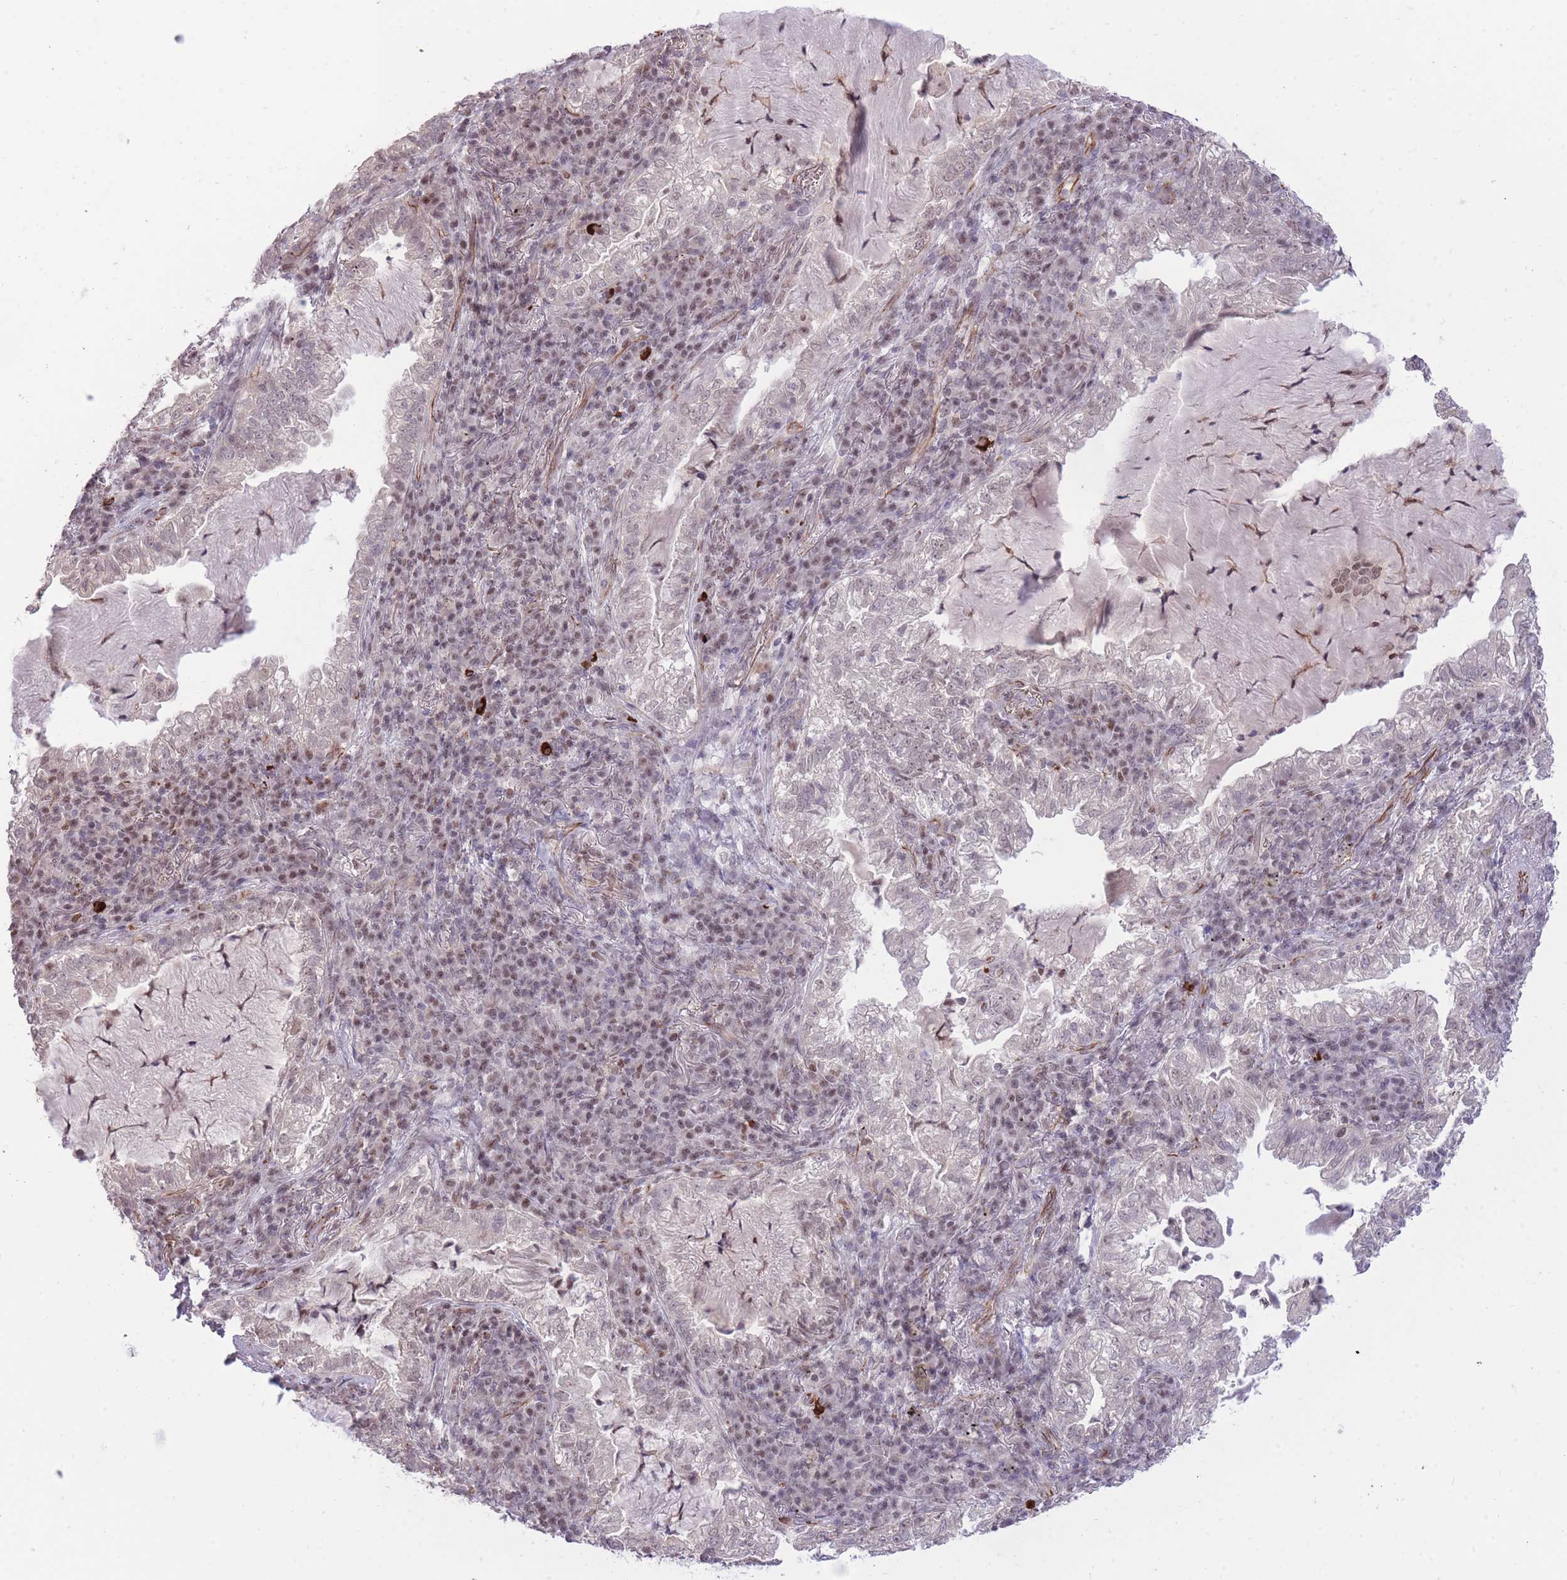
{"staining": {"intensity": "weak", "quantity": "<25%", "location": "nuclear"}, "tissue": "lung cancer", "cell_type": "Tumor cells", "image_type": "cancer", "snomed": [{"axis": "morphology", "description": "Adenocarcinoma, NOS"}, {"axis": "topography", "description": "Lung"}], "caption": "Human adenocarcinoma (lung) stained for a protein using IHC shows no expression in tumor cells.", "gene": "ELL", "patient": {"sex": "female", "age": 73}}